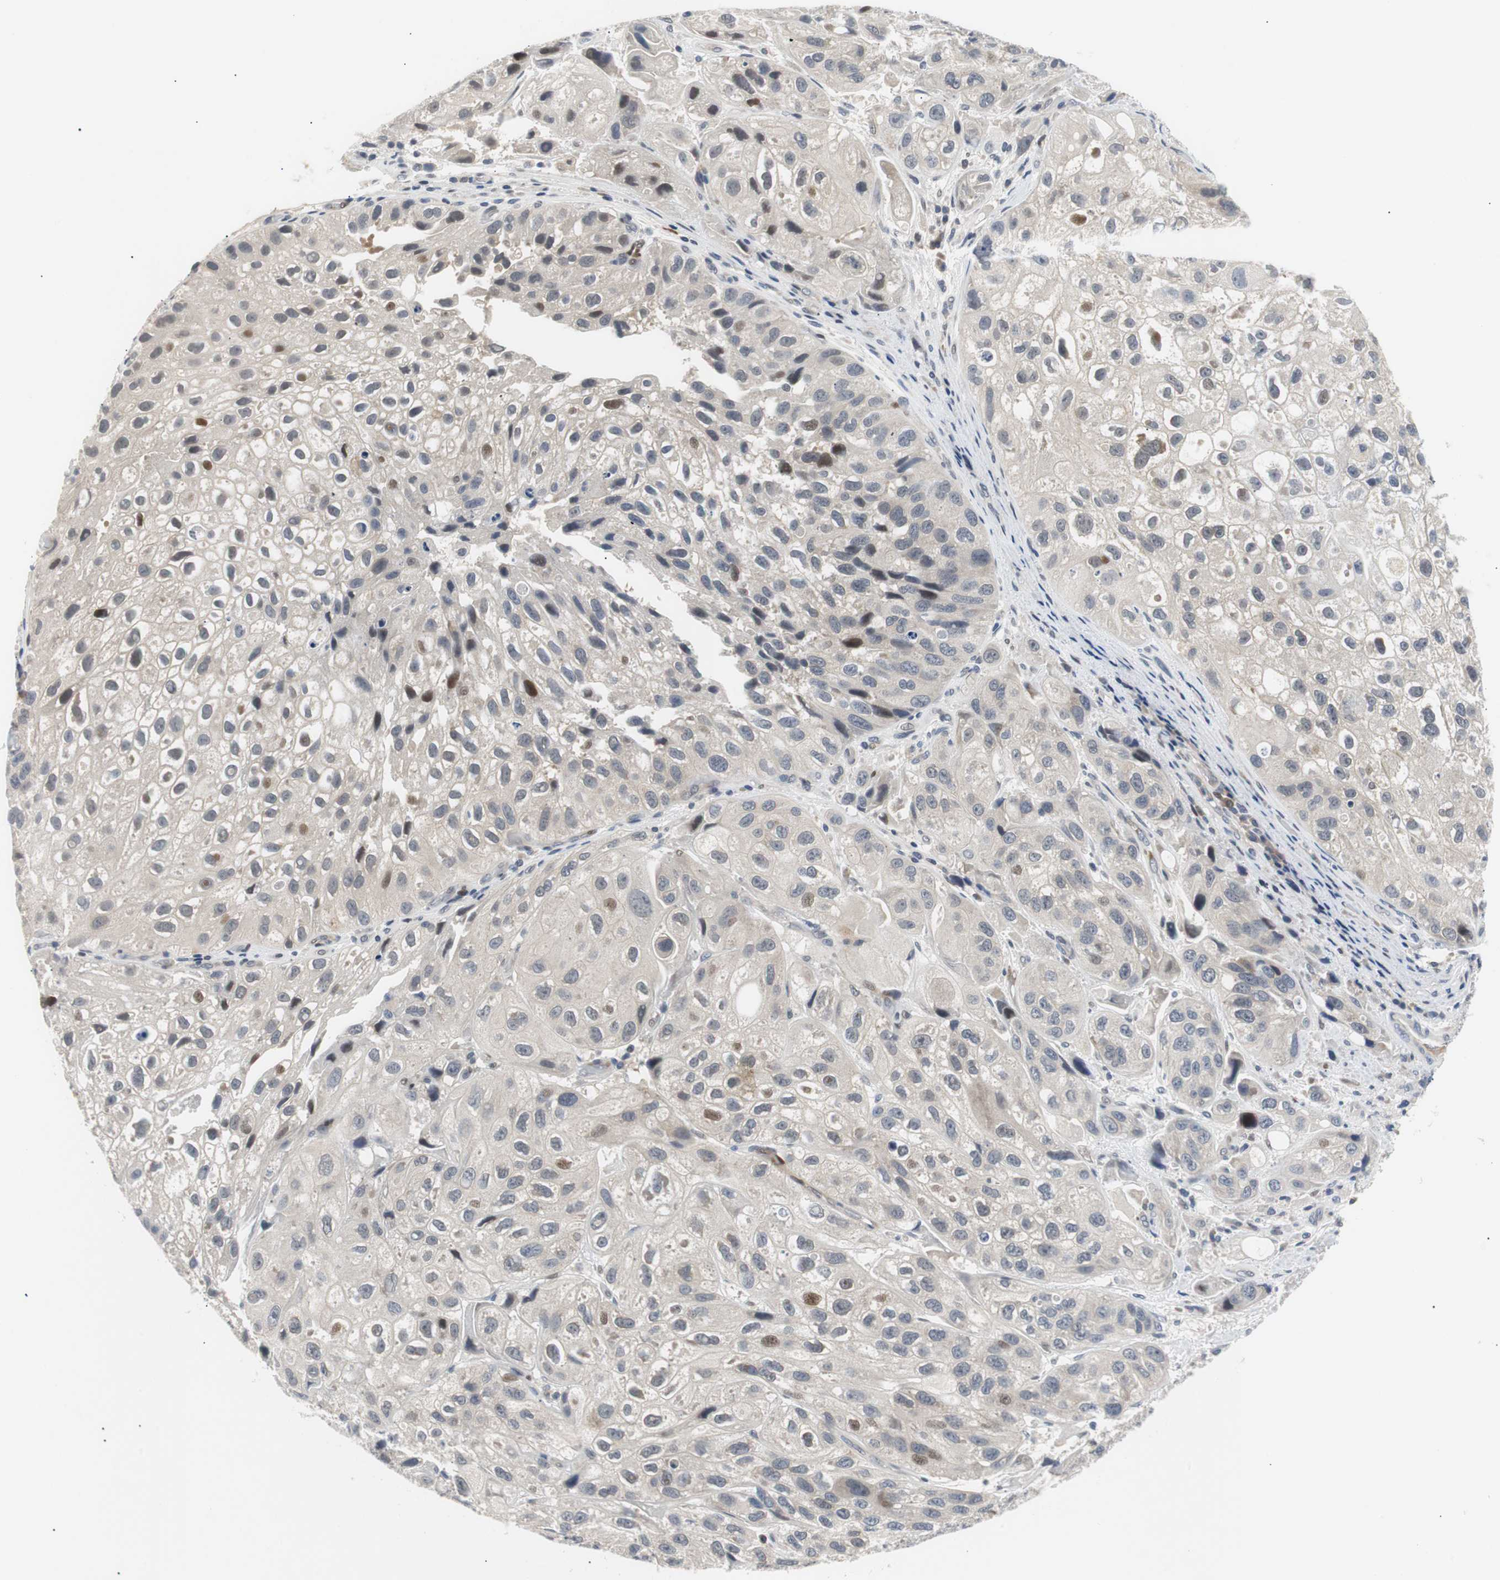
{"staining": {"intensity": "moderate", "quantity": "<25%", "location": "nuclear"}, "tissue": "urothelial cancer", "cell_type": "Tumor cells", "image_type": "cancer", "snomed": [{"axis": "morphology", "description": "Urothelial carcinoma, High grade"}, {"axis": "topography", "description": "Urinary bladder"}], "caption": "High-magnification brightfield microscopy of high-grade urothelial carcinoma stained with DAB (brown) and counterstained with hematoxylin (blue). tumor cells exhibit moderate nuclear expression is identified in about<25% of cells.", "gene": "MAP2K4", "patient": {"sex": "female", "age": 64}}